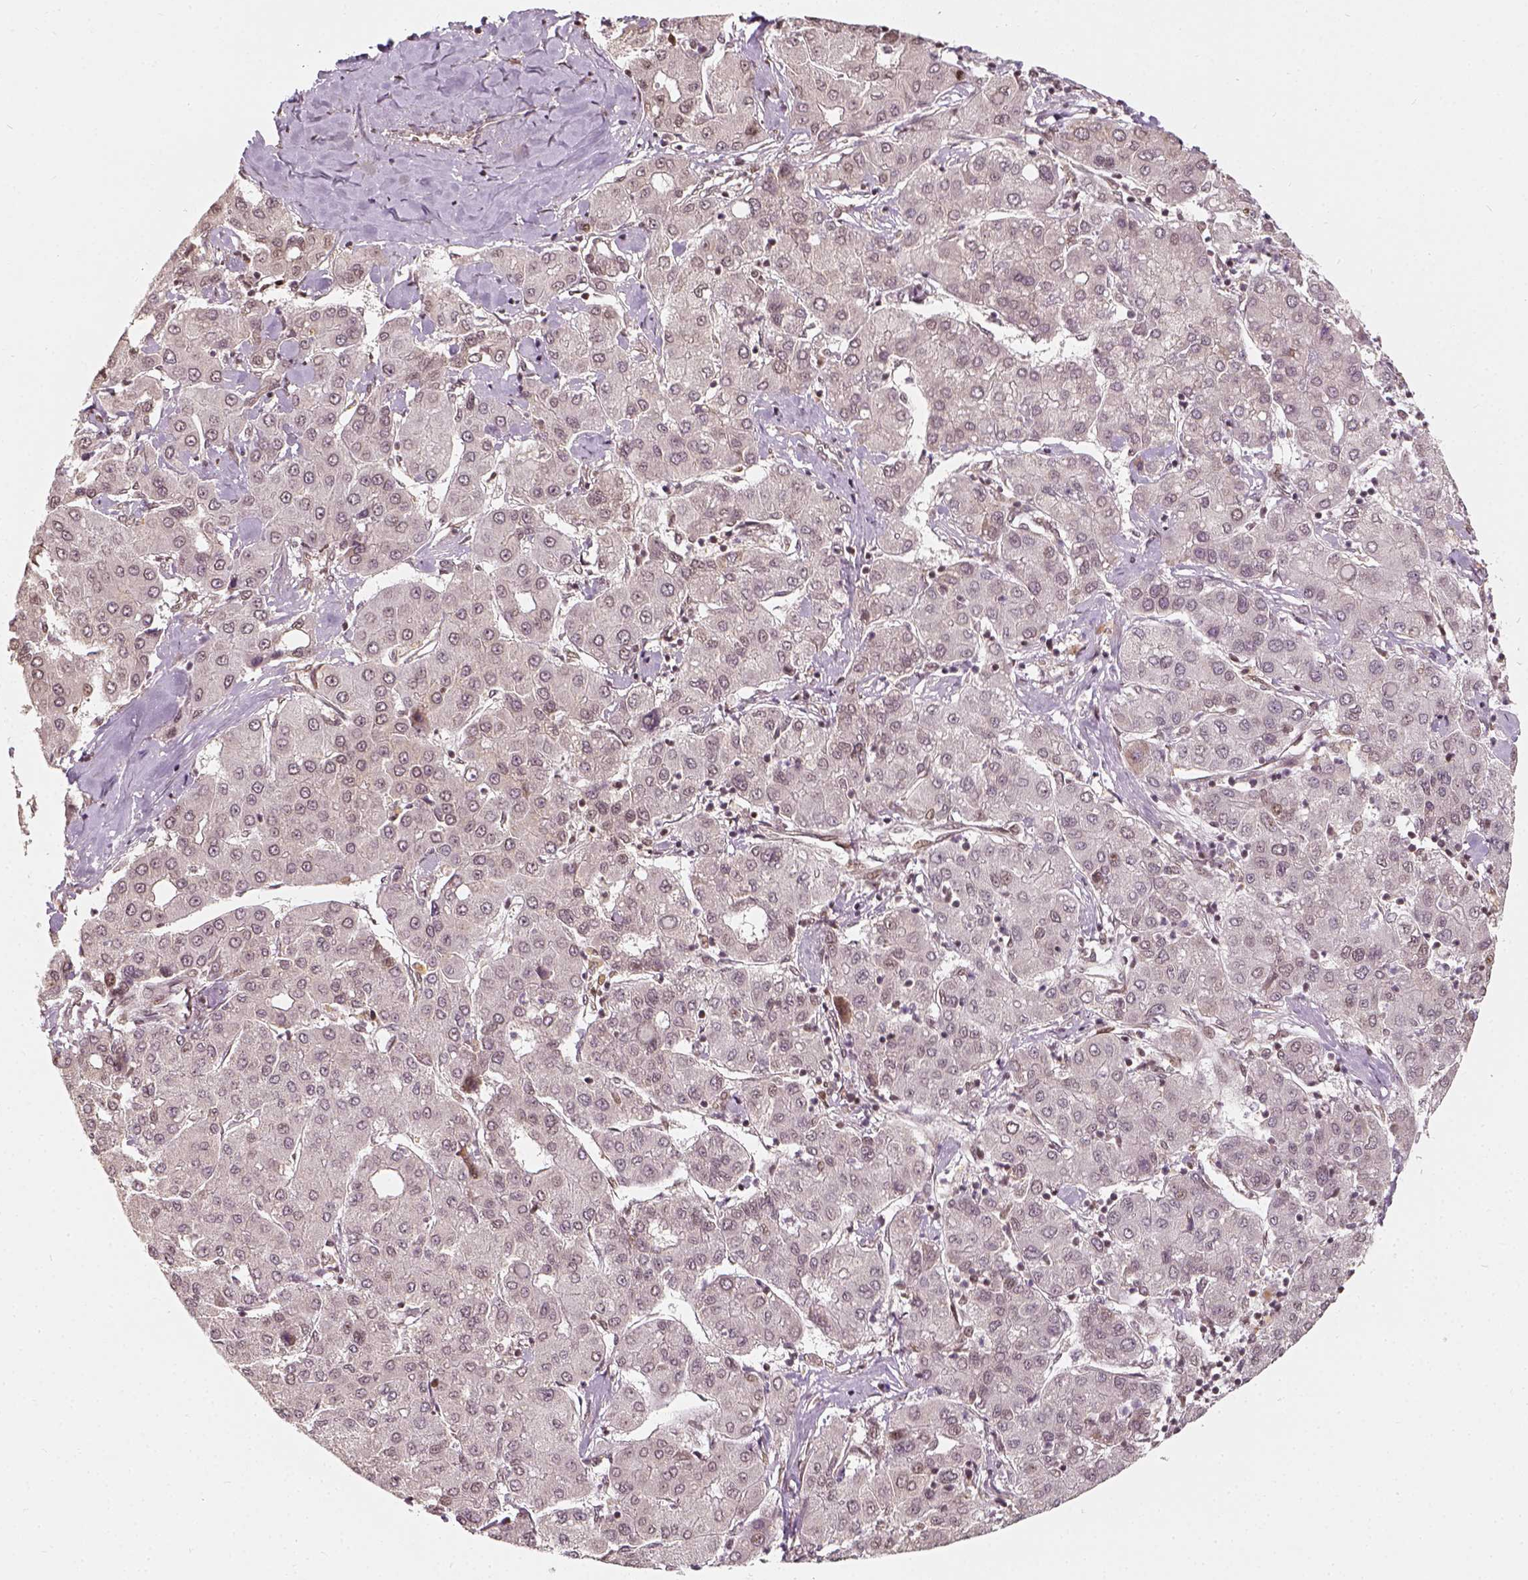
{"staining": {"intensity": "negative", "quantity": "none", "location": "none"}, "tissue": "liver cancer", "cell_type": "Tumor cells", "image_type": "cancer", "snomed": [{"axis": "morphology", "description": "Carcinoma, Hepatocellular, NOS"}, {"axis": "topography", "description": "Liver"}], "caption": "Protein analysis of hepatocellular carcinoma (liver) shows no significant expression in tumor cells.", "gene": "ZMAT3", "patient": {"sex": "male", "age": 65}}